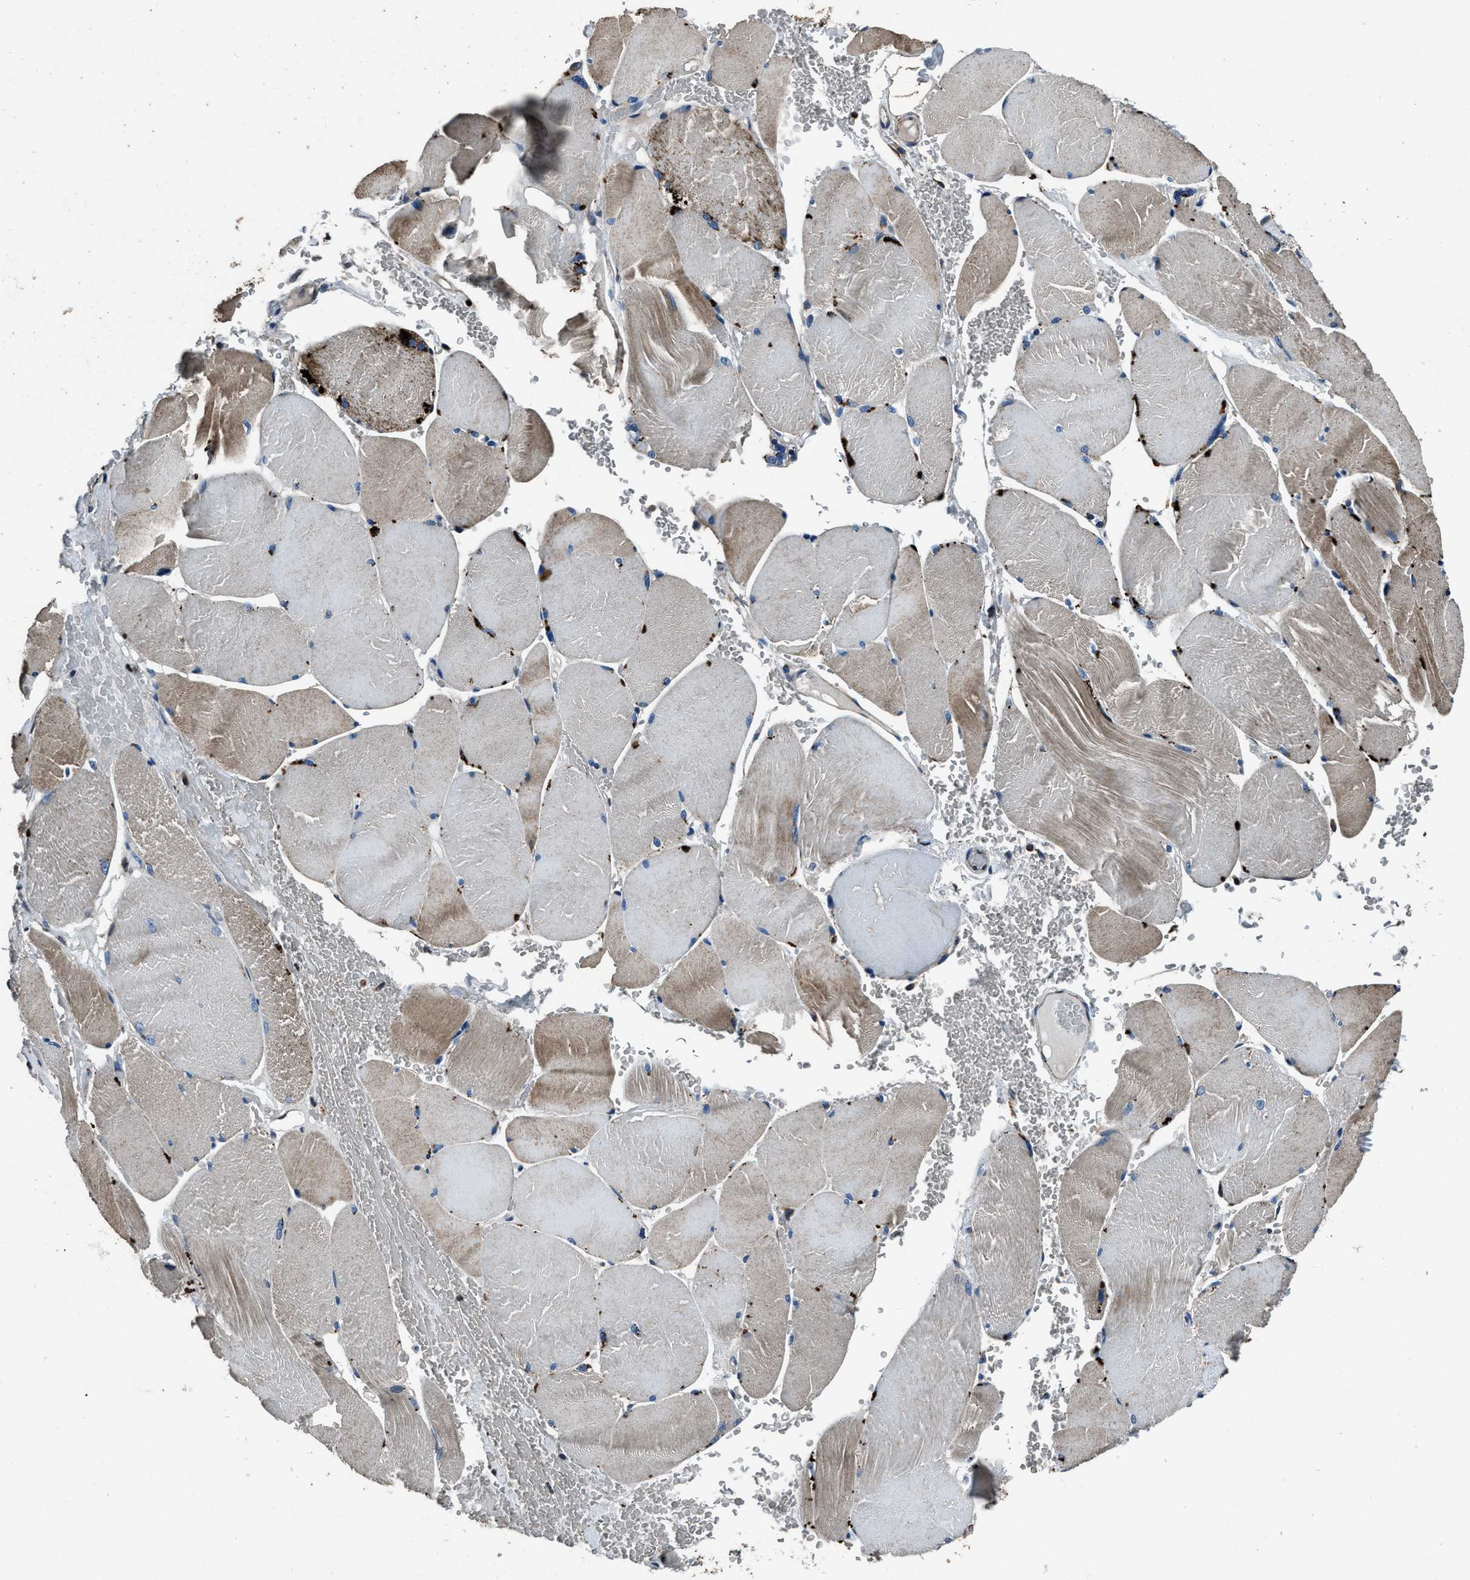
{"staining": {"intensity": "weak", "quantity": "25%-75%", "location": "cytoplasmic/membranous"}, "tissue": "skeletal muscle", "cell_type": "Myocytes", "image_type": "normal", "snomed": [{"axis": "morphology", "description": "Normal tissue, NOS"}, {"axis": "topography", "description": "Skin"}, {"axis": "topography", "description": "Skeletal muscle"}], "caption": "Skeletal muscle stained with DAB immunohistochemistry (IHC) shows low levels of weak cytoplasmic/membranous positivity in approximately 25%-75% of myocytes.", "gene": "OGDH", "patient": {"sex": "male", "age": 83}}